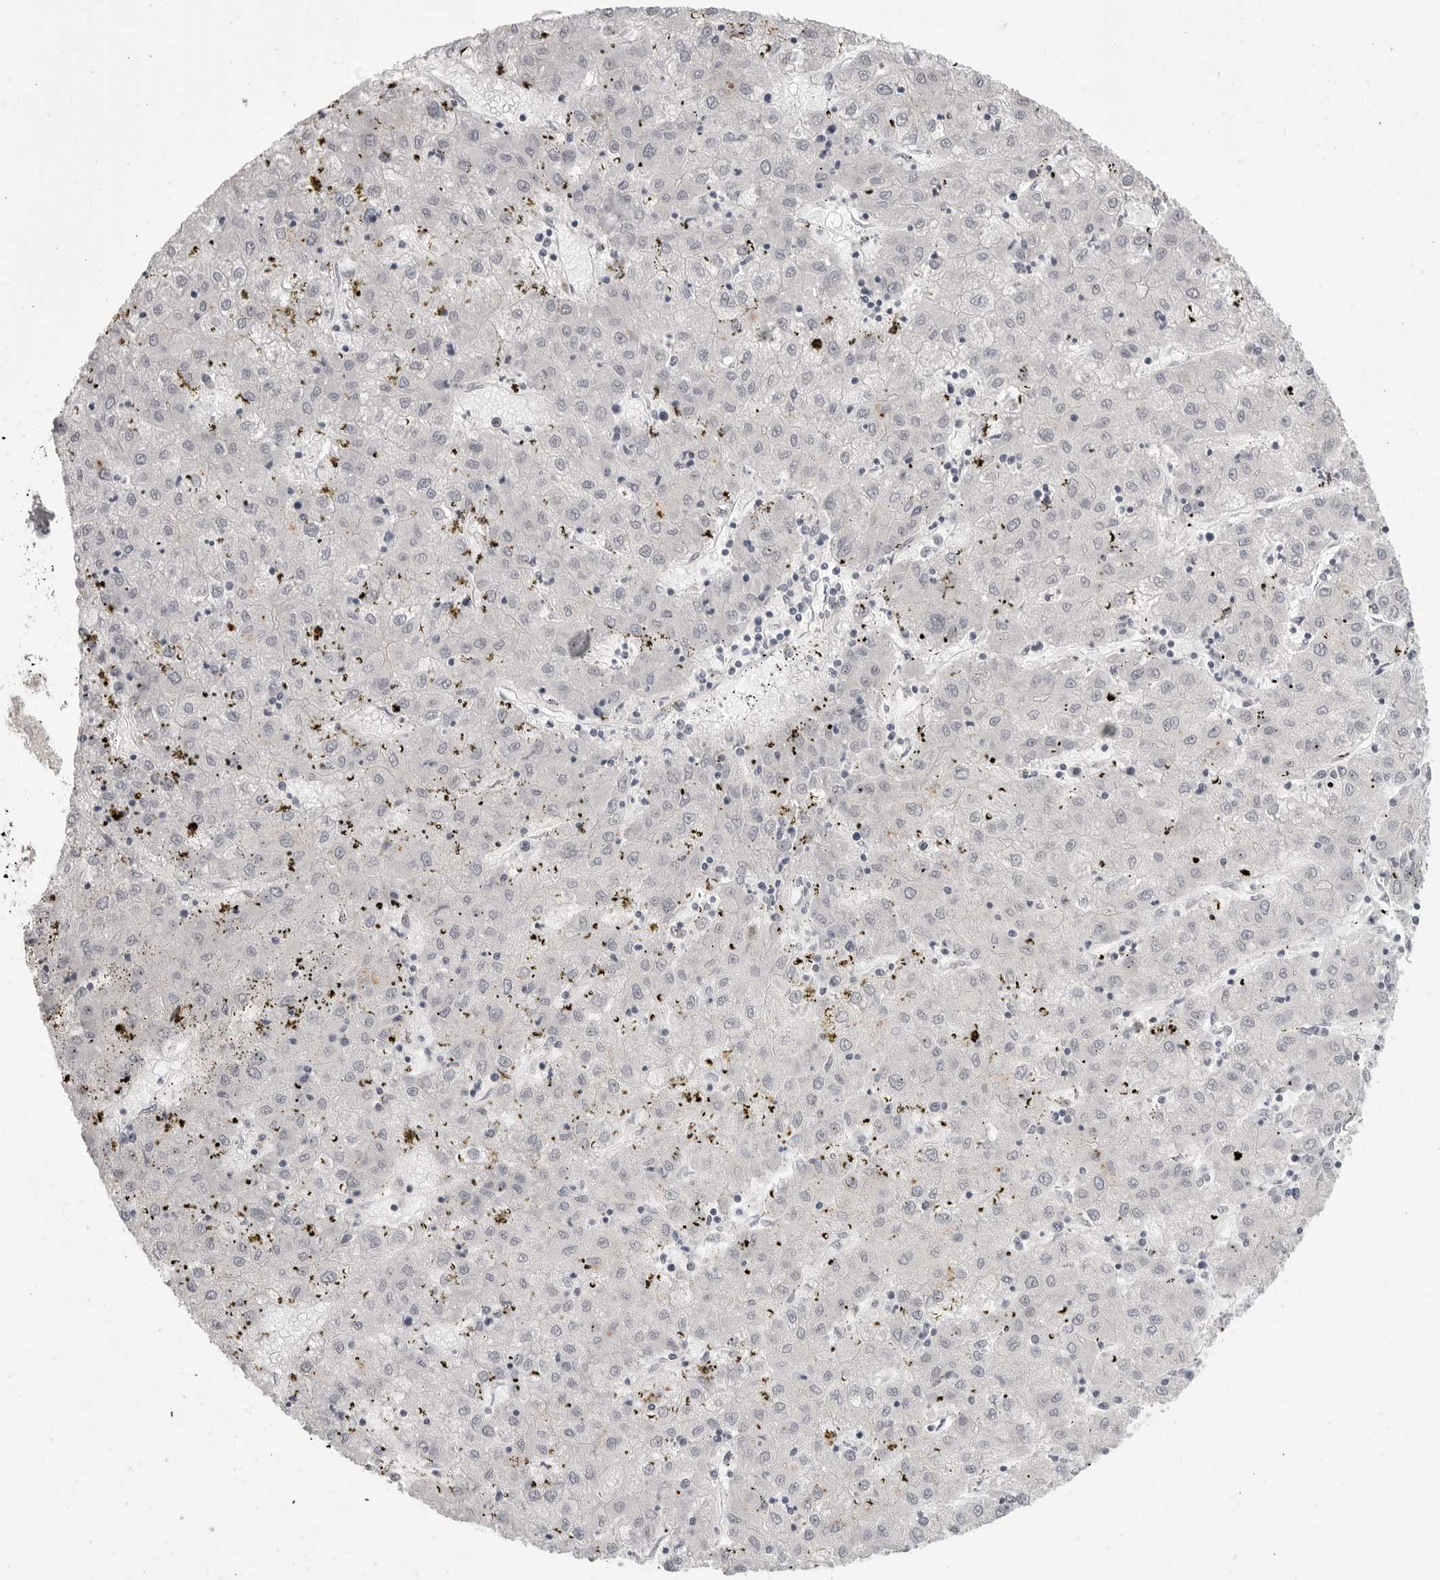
{"staining": {"intensity": "negative", "quantity": "none", "location": "none"}, "tissue": "liver cancer", "cell_type": "Tumor cells", "image_type": "cancer", "snomed": [{"axis": "morphology", "description": "Carcinoma, Hepatocellular, NOS"}, {"axis": "topography", "description": "Liver"}], "caption": "High magnification brightfield microscopy of liver cancer (hepatocellular carcinoma) stained with DAB (3,3'-diaminobenzidine) (brown) and counterstained with hematoxylin (blue): tumor cells show no significant expression. Nuclei are stained in blue.", "gene": "PRSS1", "patient": {"sex": "male", "age": 72}}